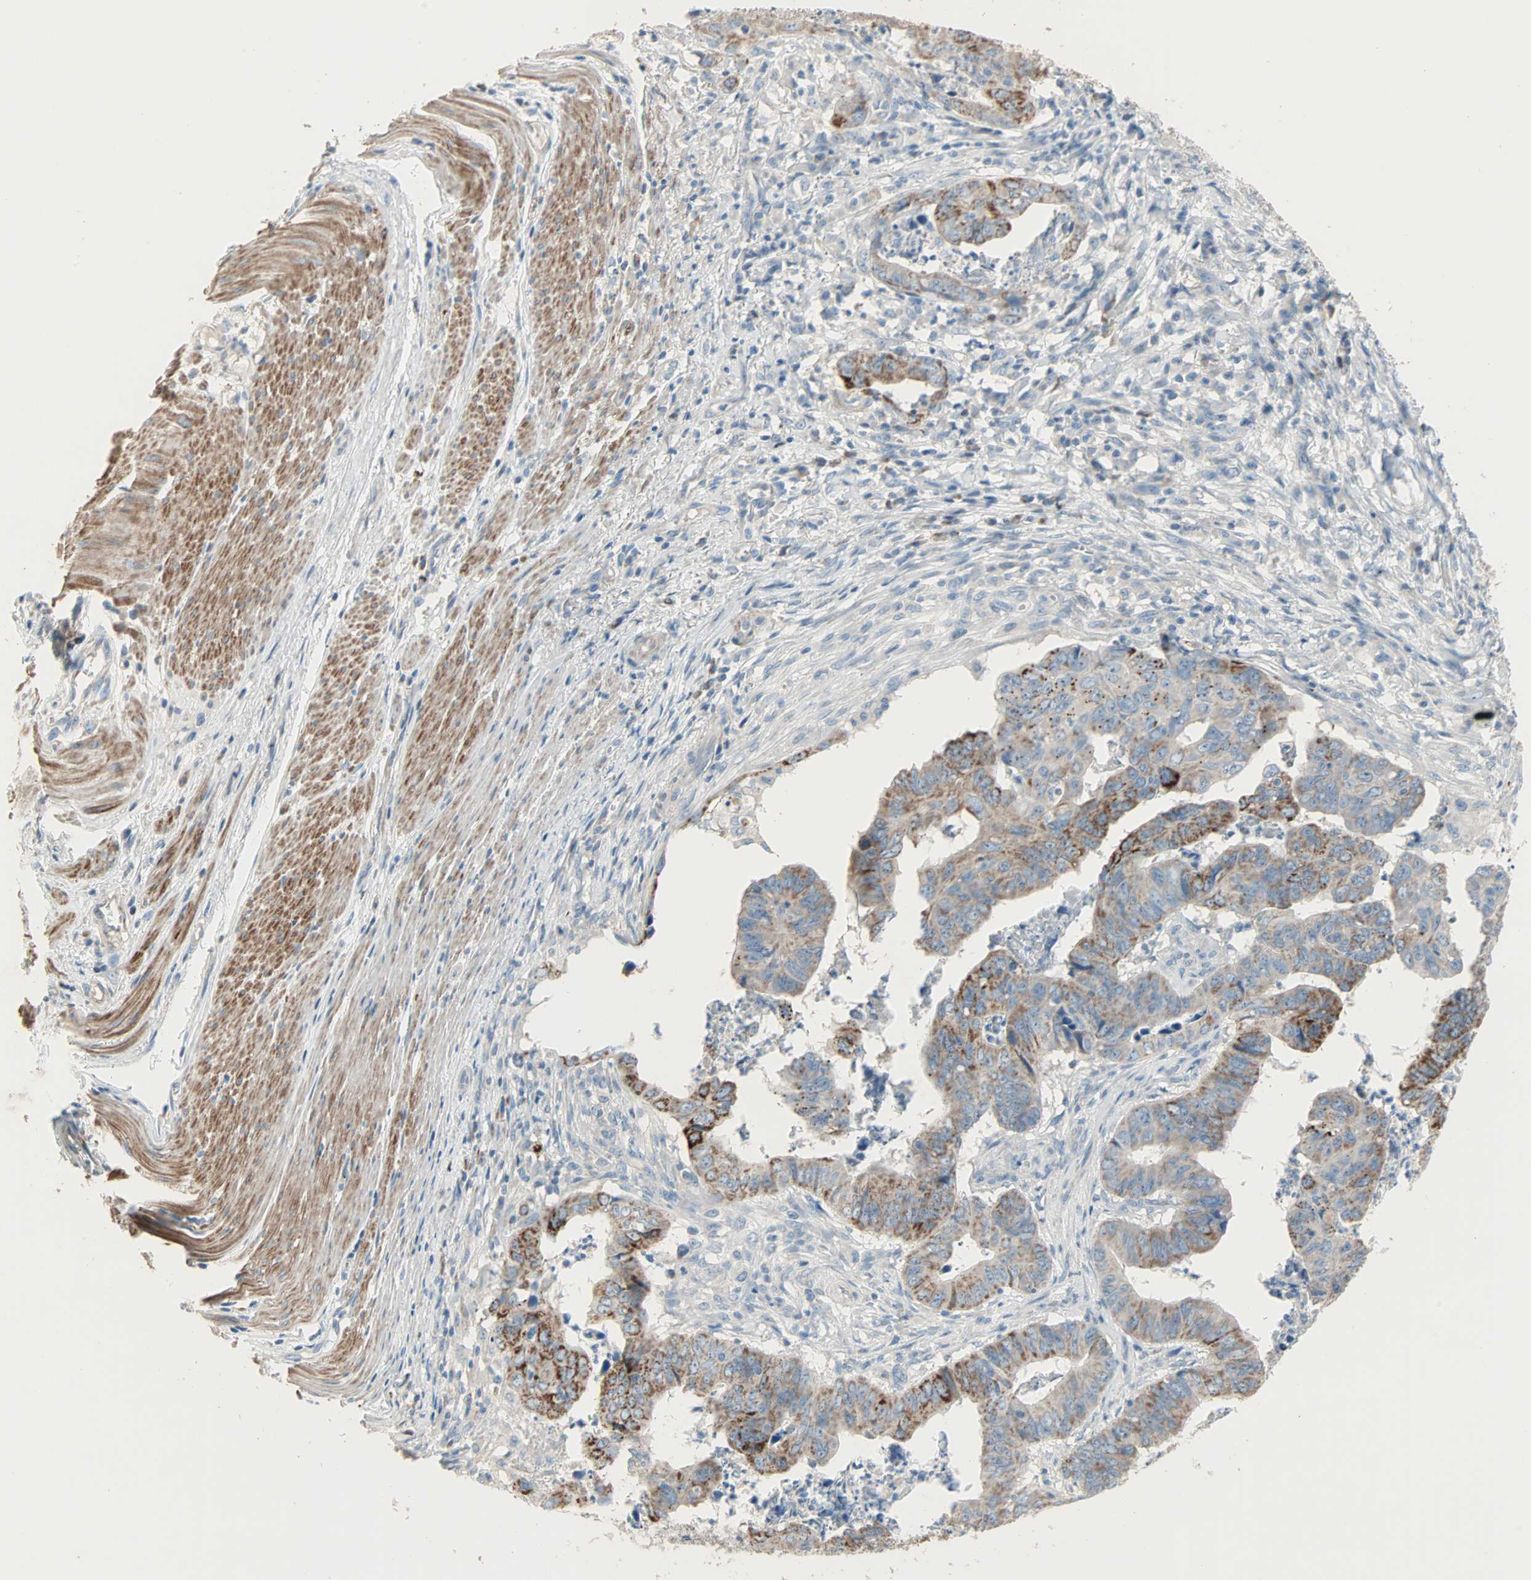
{"staining": {"intensity": "strong", "quantity": "<25%", "location": "cytoplasmic/membranous"}, "tissue": "stomach cancer", "cell_type": "Tumor cells", "image_type": "cancer", "snomed": [{"axis": "morphology", "description": "Adenocarcinoma, NOS"}, {"axis": "topography", "description": "Stomach, lower"}], "caption": "Immunohistochemical staining of human stomach cancer demonstrates medium levels of strong cytoplasmic/membranous protein expression in approximately <25% of tumor cells.", "gene": "ACVRL1", "patient": {"sex": "male", "age": 77}}